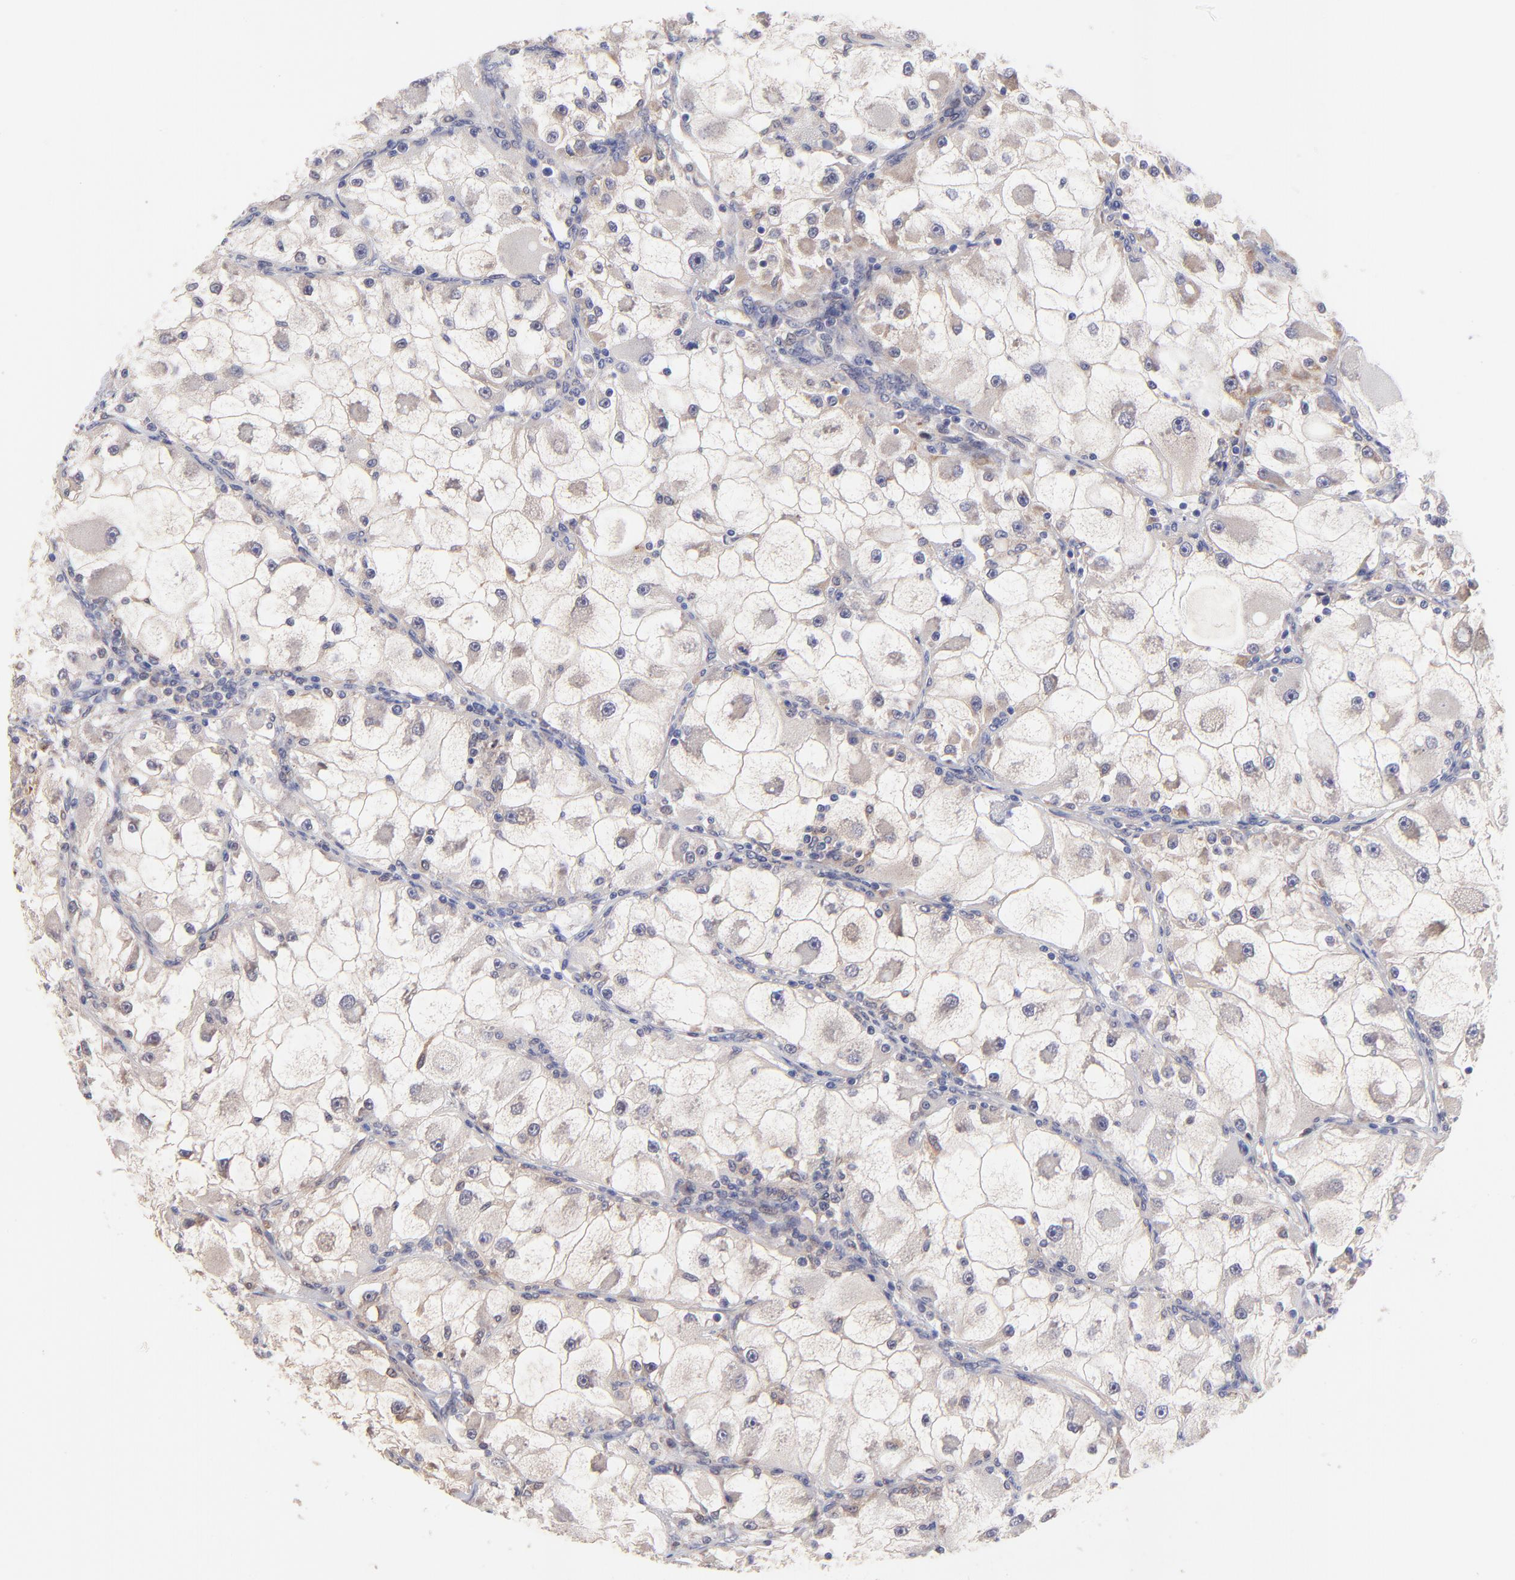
{"staining": {"intensity": "negative", "quantity": "none", "location": "none"}, "tissue": "renal cancer", "cell_type": "Tumor cells", "image_type": "cancer", "snomed": [{"axis": "morphology", "description": "Adenocarcinoma, NOS"}, {"axis": "topography", "description": "Kidney"}], "caption": "Immunohistochemistry (IHC) of human adenocarcinoma (renal) exhibits no positivity in tumor cells.", "gene": "ZNF747", "patient": {"sex": "female", "age": 73}}